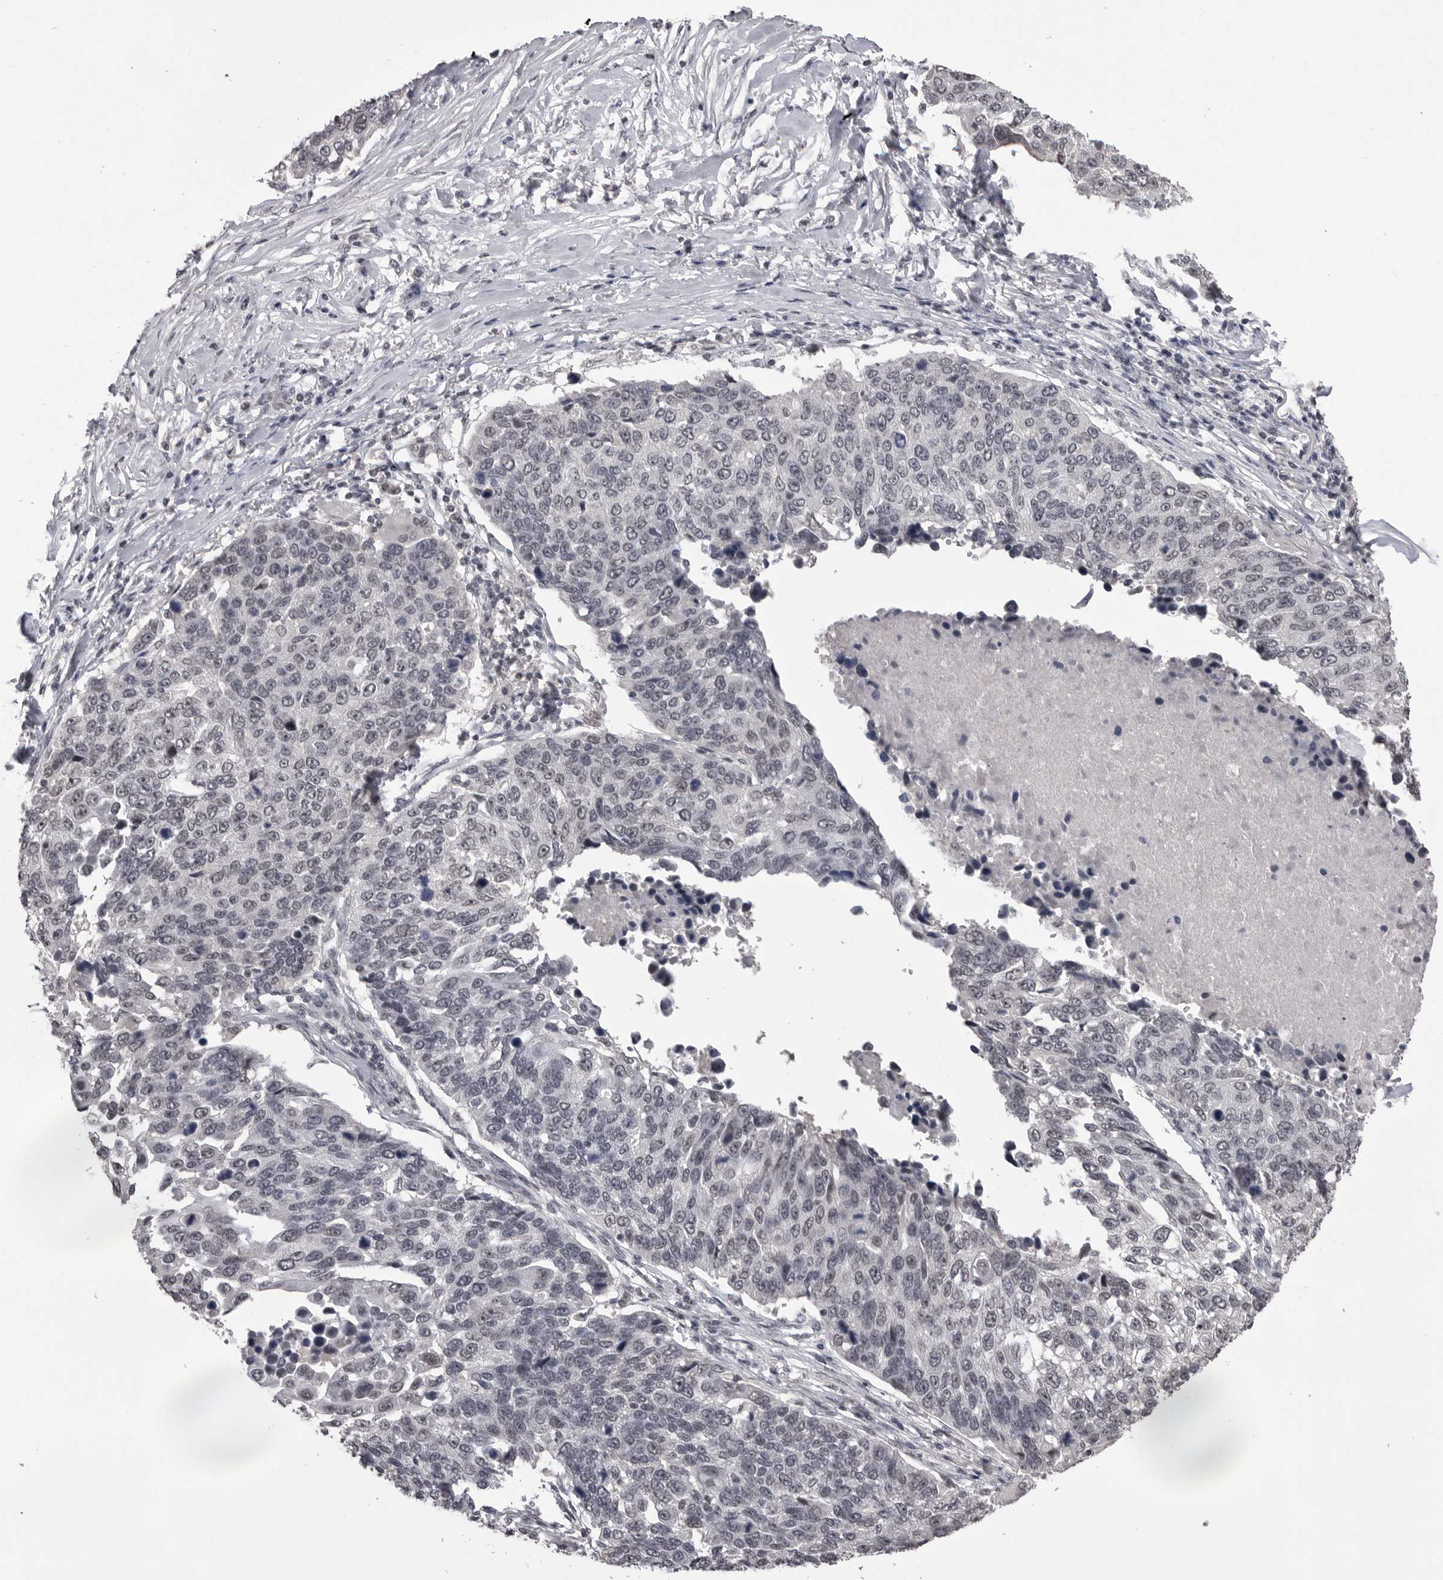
{"staining": {"intensity": "weak", "quantity": "<25%", "location": "nuclear"}, "tissue": "lung cancer", "cell_type": "Tumor cells", "image_type": "cancer", "snomed": [{"axis": "morphology", "description": "Squamous cell carcinoma, NOS"}, {"axis": "topography", "description": "Lung"}], "caption": "Immunohistochemical staining of lung cancer (squamous cell carcinoma) reveals no significant positivity in tumor cells.", "gene": "DLG2", "patient": {"sex": "male", "age": 66}}